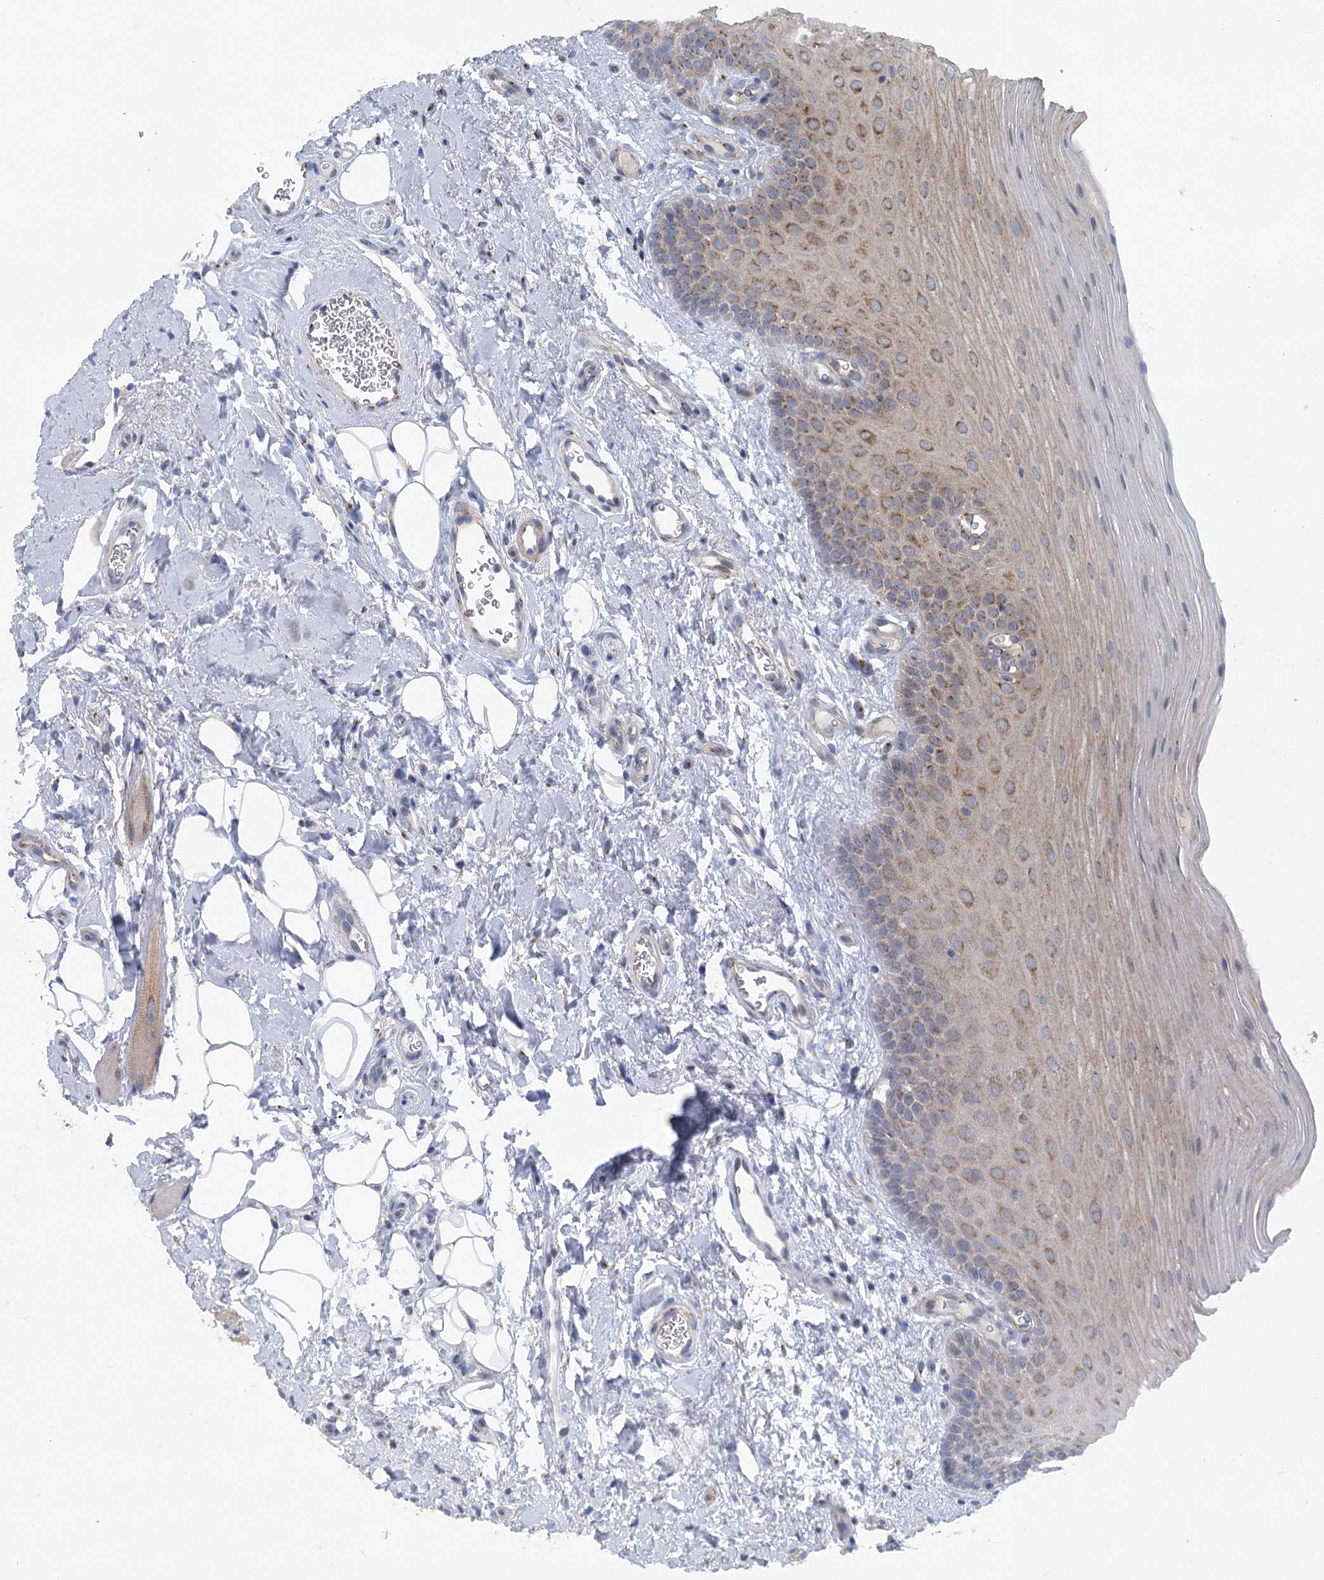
{"staining": {"intensity": "moderate", "quantity": "25%-75%", "location": "cytoplasmic/membranous"}, "tissue": "oral mucosa", "cell_type": "Squamous epithelial cells", "image_type": "normal", "snomed": [{"axis": "morphology", "description": "Normal tissue, NOS"}, {"axis": "topography", "description": "Oral tissue"}], "caption": "This histopathology image reveals unremarkable oral mucosa stained with immunohistochemistry (IHC) to label a protein in brown. The cytoplasmic/membranous of squamous epithelial cells show moderate positivity for the protein. Nuclei are counter-stained blue.", "gene": "ITIH5", "patient": {"sex": "male", "age": 68}}